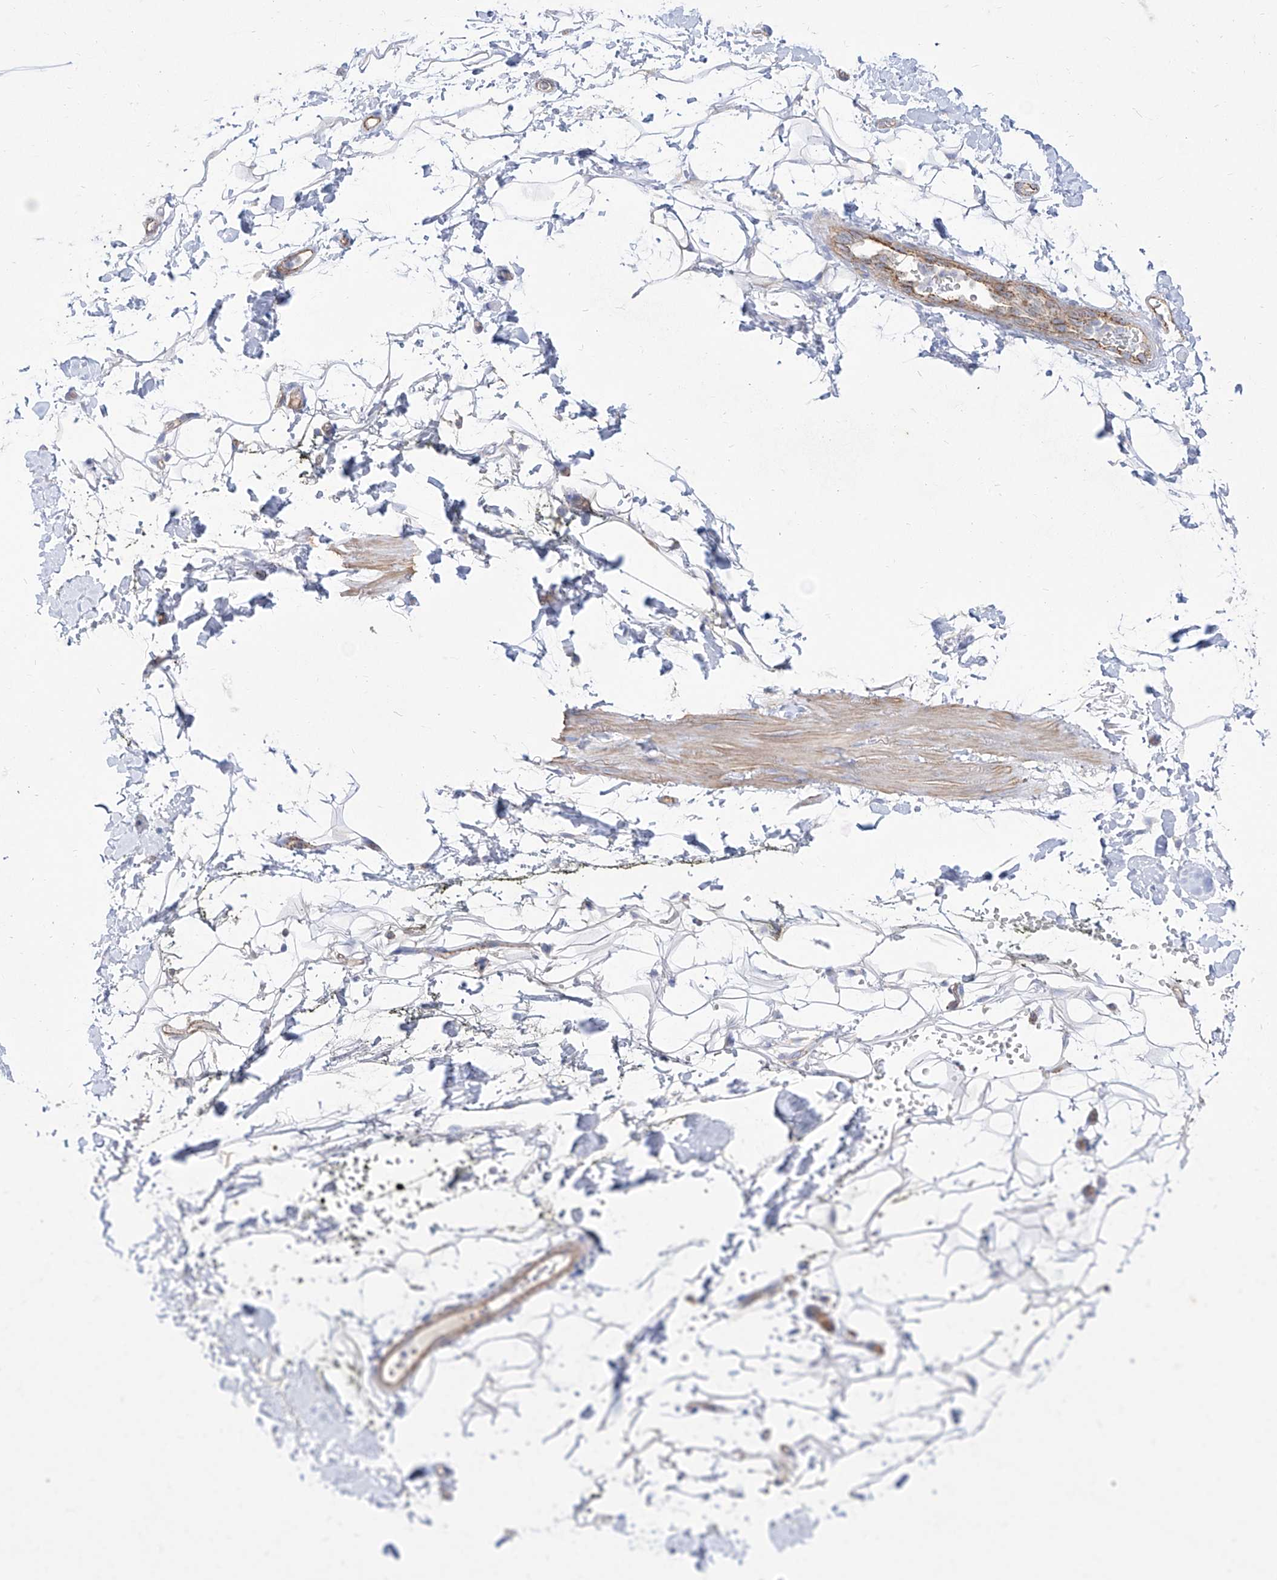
{"staining": {"intensity": "negative", "quantity": "none", "location": "none"}, "tissue": "adipose tissue", "cell_type": "Adipocytes", "image_type": "normal", "snomed": [{"axis": "morphology", "description": "Normal tissue, NOS"}, {"axis": "morphology", "description": "Adenocarcinoma, NOS"}, {"axis": "topography", "description": "Pancreas"}, {"axis": "topography", "description": "Peripheral nerve tissue"}], "caption": "Adipose tissue was stained to show a protein in brown. There is no significant positivity in adipocytes. The staining was performed using DAB (3,3'-diaminobenzidine) to visualize the protein expression in brown, while the nuclei were stained in blue with hematoxylin (Magnification: 20x).", "gene": "C1orf74", "patient": {"sex": "male", "age": 59}}